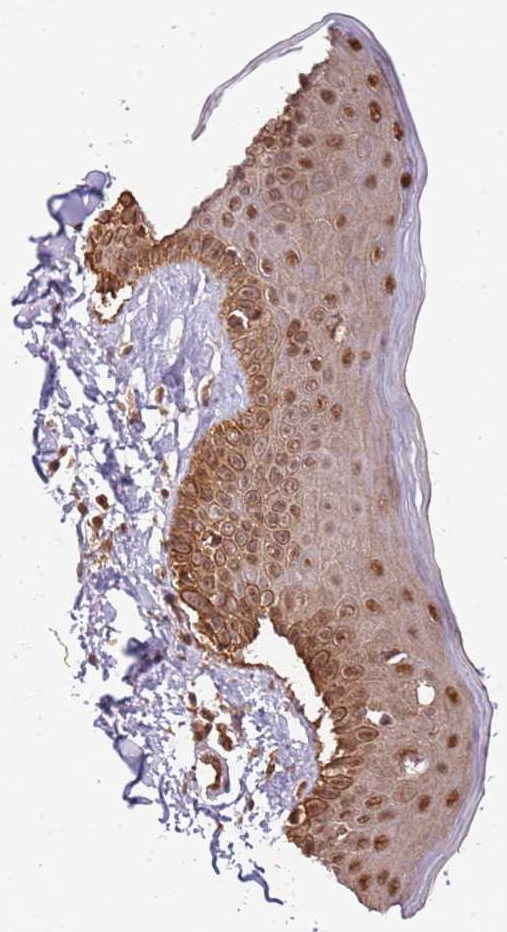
{"staining": {"intensity": "moderate", "quantity": ">75%", "location": "cytoplasmic/membranous,nuclear"}, "tissue": "skin", "cell_type": "Fibroblasts", "image_type": "normal", "snomed": [{"axis": "morphology", "description": "Normal tissue, NOS"}, {"axis": "topography", "description": "Skin"}], "caption": "An IHC photomicrograph of normal tissue is shown. Protein staining in brown shows moderate cytoplasmic/membranous,nuclear positivity in skin within fibroblasts. Immunohistochemistry (ihc) stains the protein of interest in brown and the nuclei are stained blue.", "gene": "PLSCR5", "patient": {"sex": "male", "age": 52}}